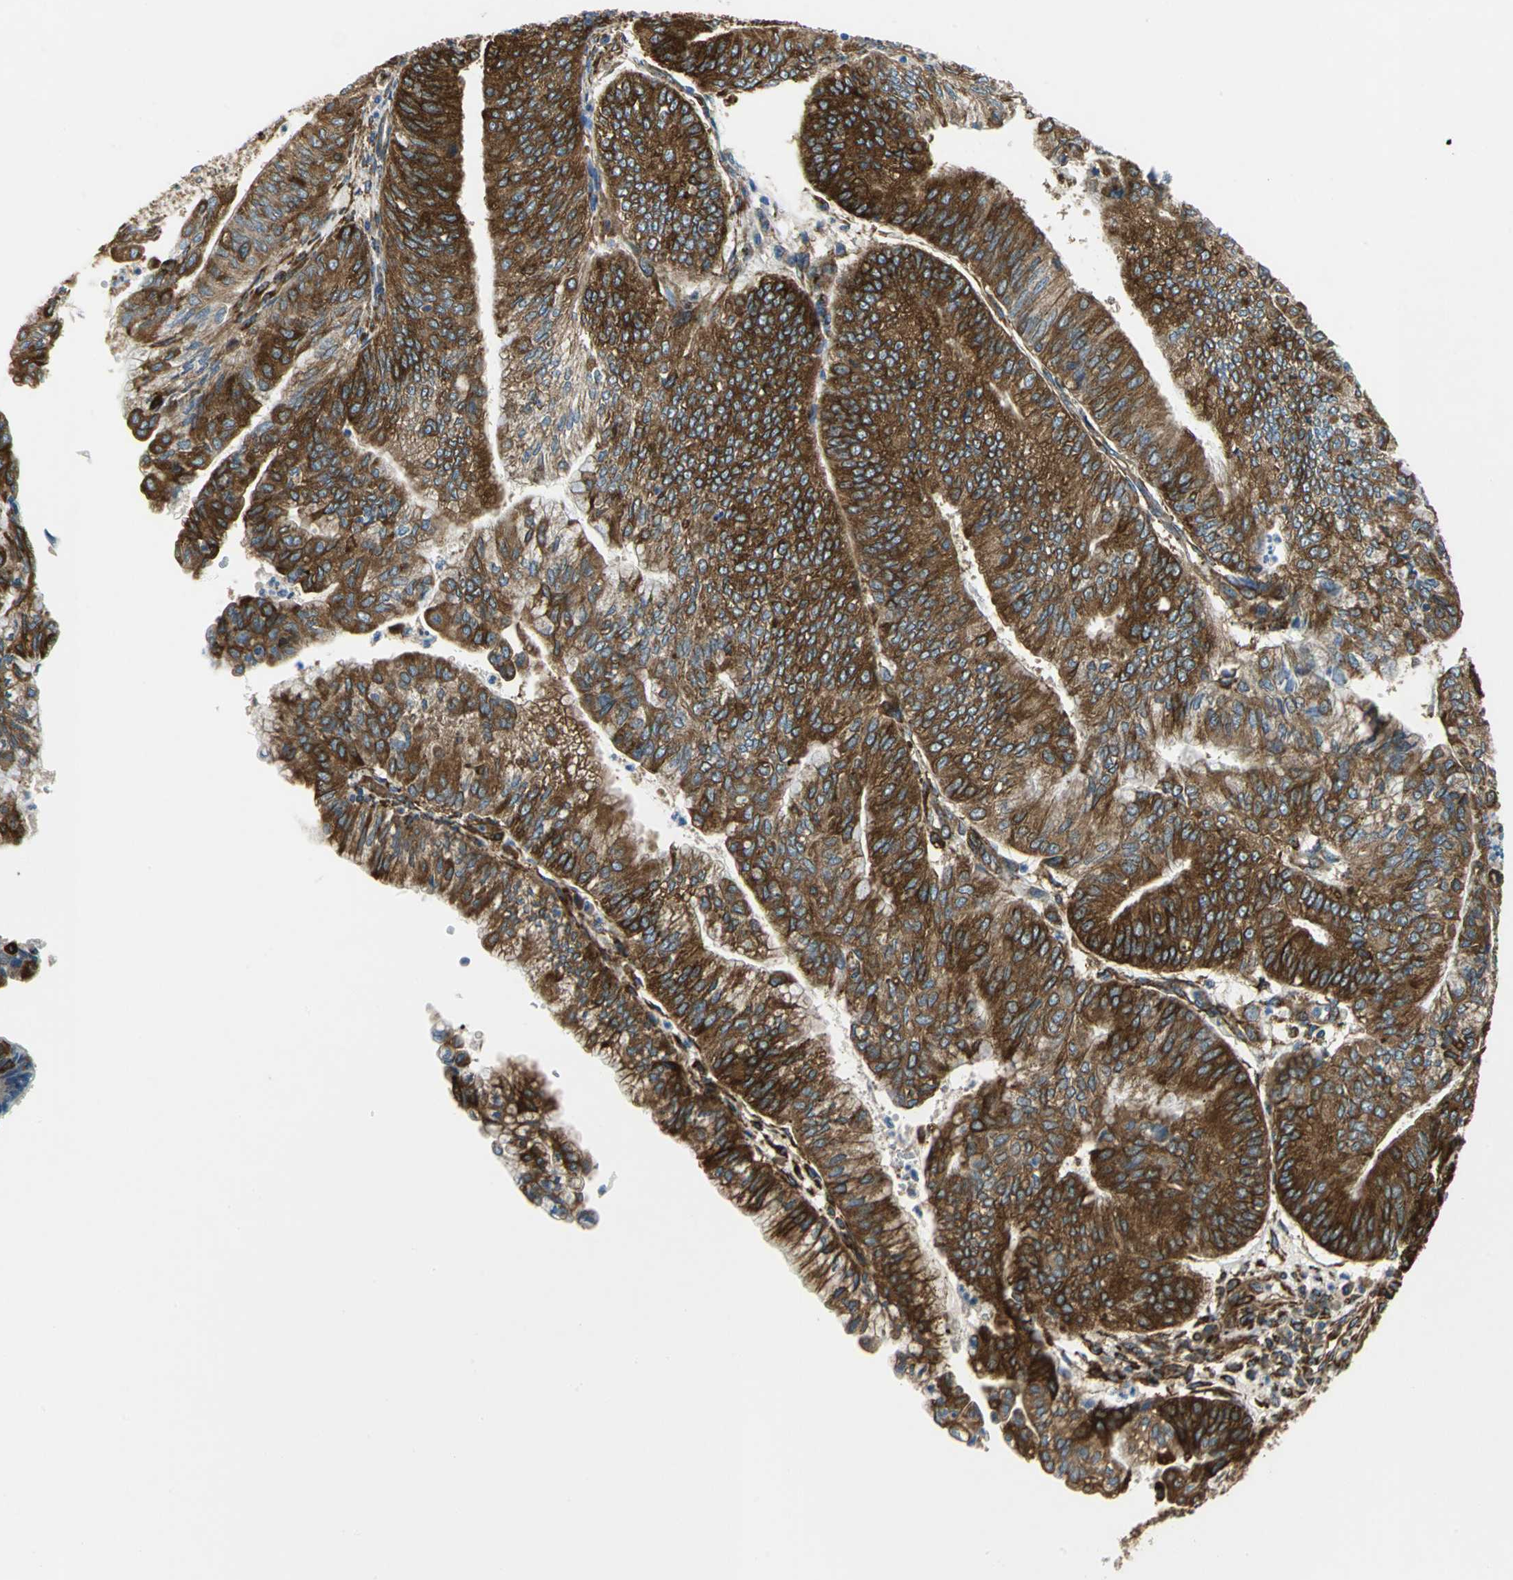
{"staining": {"intensity": "strong", "quantity": ">75%", "location": "cytoplasmic/membranous"}, "tissue": "endometrial cancer", "cell_type": "Tumor cells", "image_type": "cancer", "snomed": [{"axis": "morphology", "description": "Adenocarcinoma, NOS"}, {"axis": "topography", "description": "Endometrium"}], "caption": "Immunohistochemistry (IHC) image of adenocarcinoma (endometrial) stained for a protein (brown), which exhibits high levels of strong cytoplasmic/membranous positivity in approximately >75% of tumor cells.", "gene": "YBX1", "patient": {"sex": "female", "age": 59}}